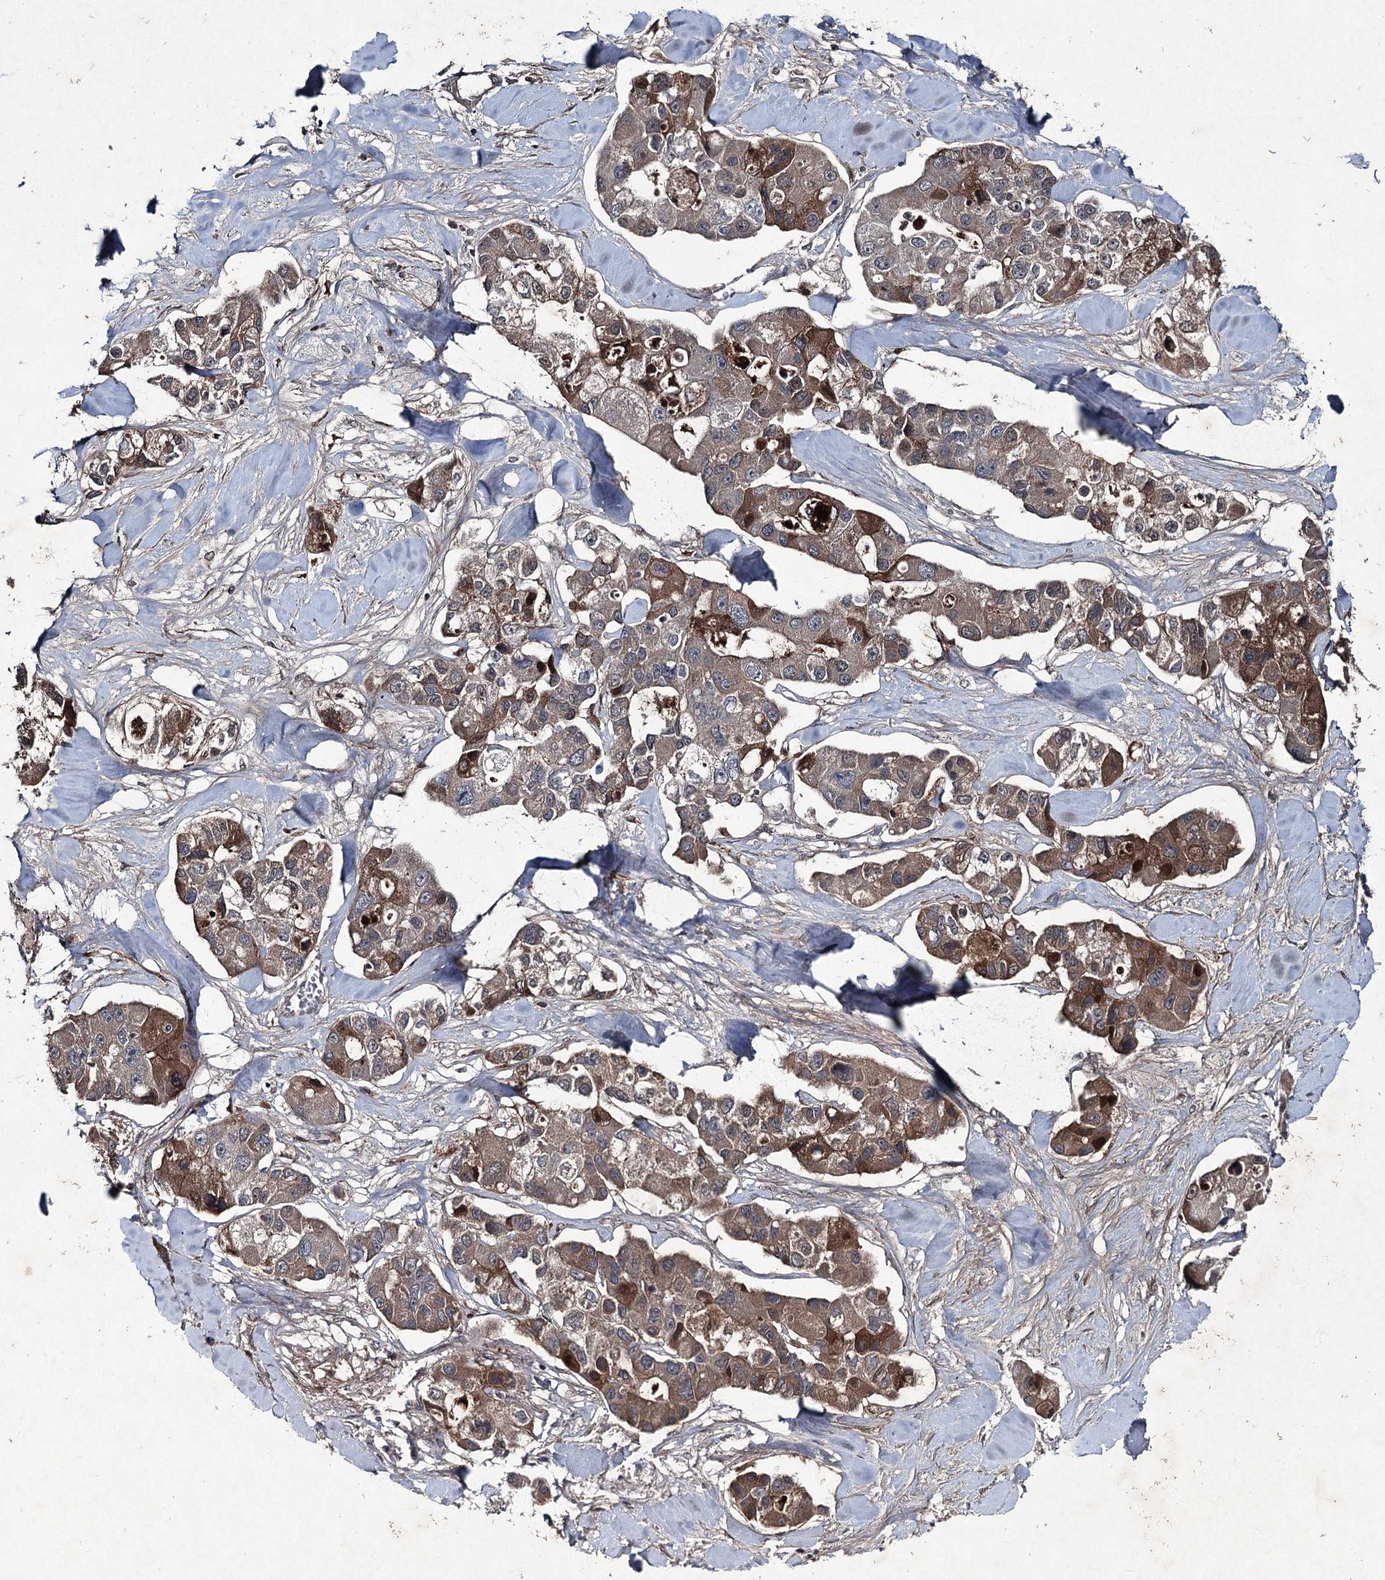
{"staining": {"intensity": "moderate", "quantity": ">75%", "location": "cytoplasmic/membranous"}, "tissue": "lung cancer", "cell_type": "Tumor cells", "image_type": "cancer", "snomed": [{"axis": "morphology", "description": "Adenocarcinoma, NOS"}, {"axis": "topography", "description": "Lung"}], "caption": "Protein expression analysis of lung cancer shows moderate cytoplasmic/membranous staining in about >75% of tumor cells. Nuclei are stained in blue.", "gene": "PGLYRP2", "patient": {"sex": "female", "age": 54}}